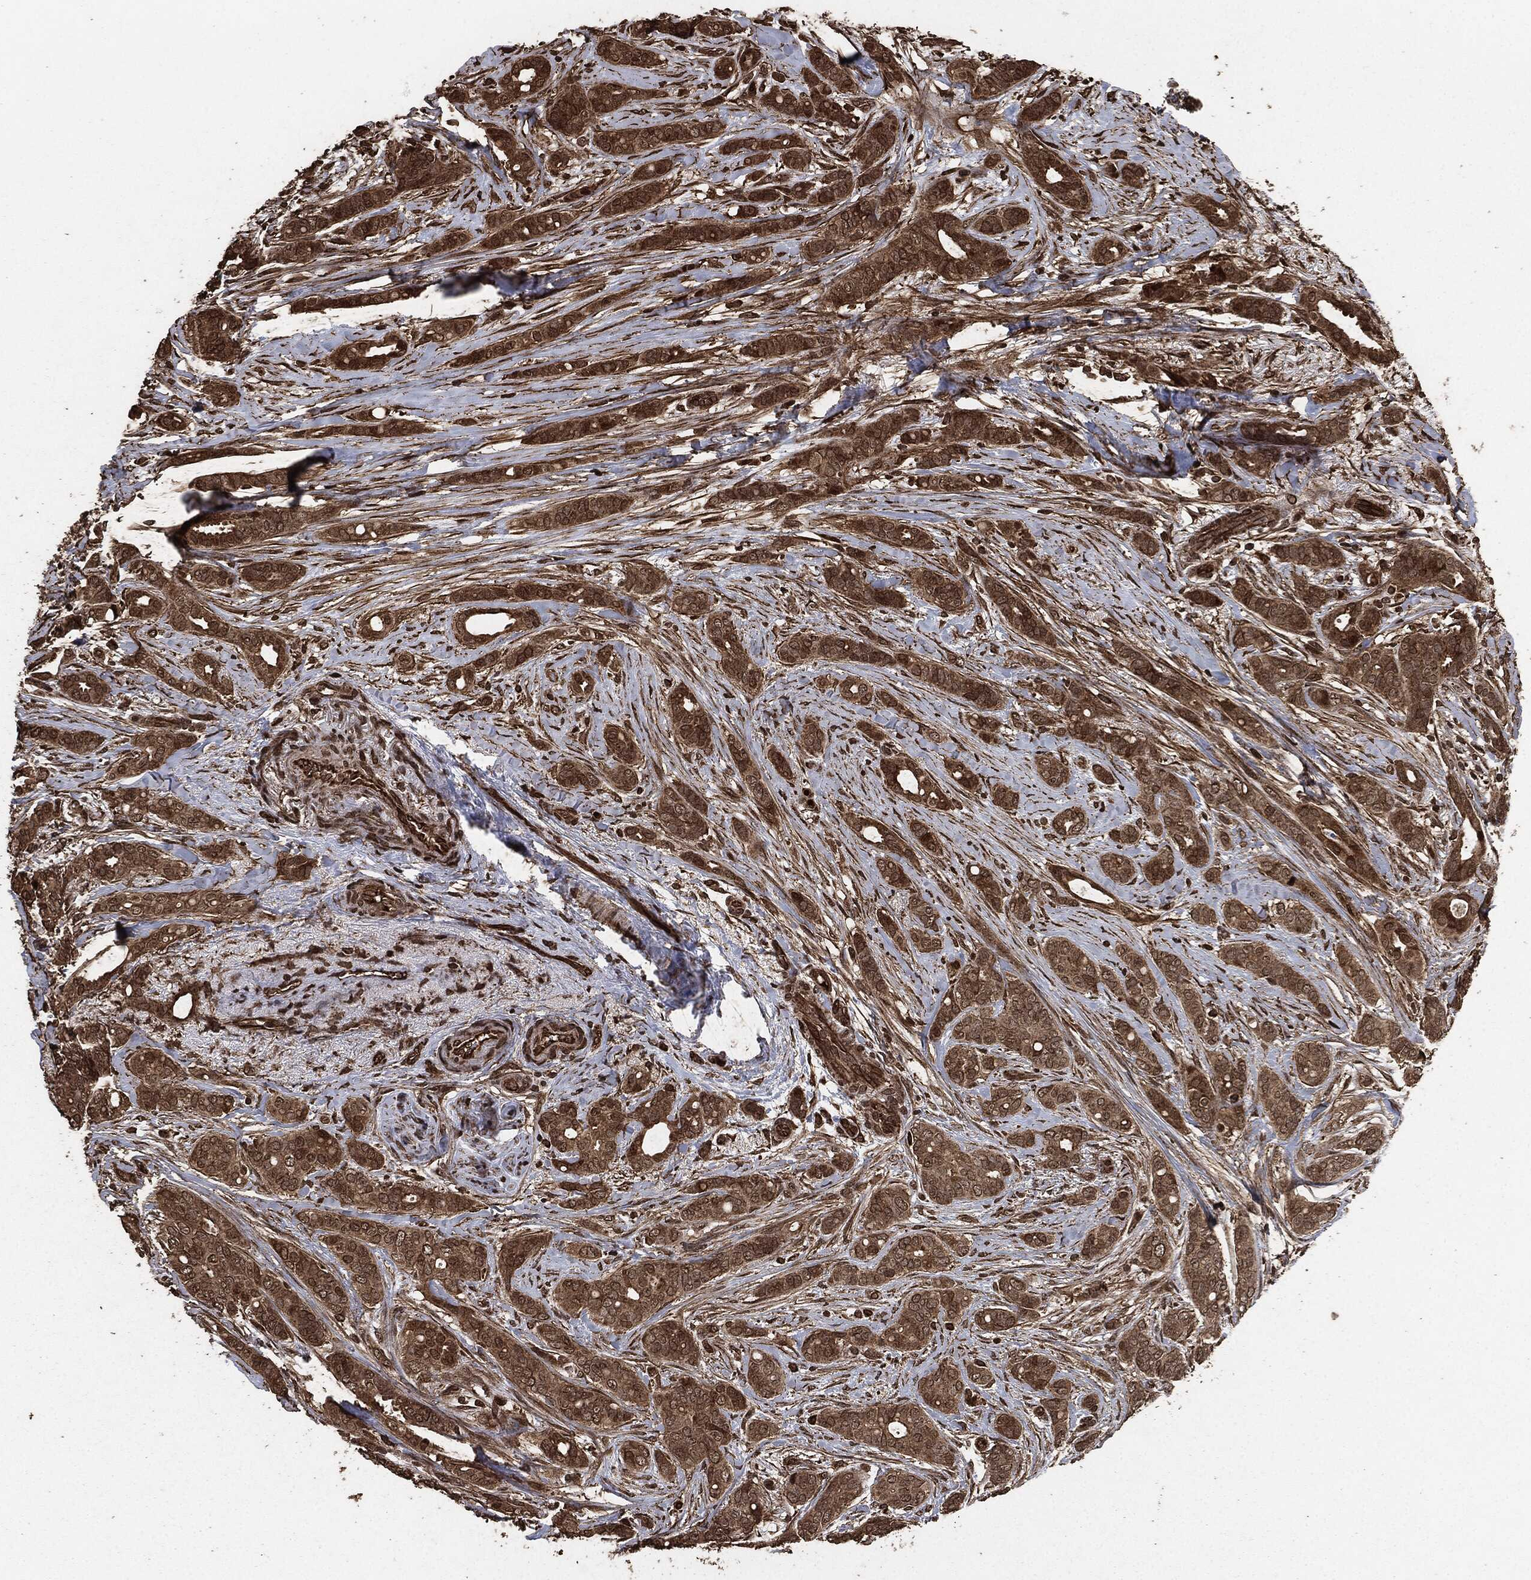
{"staining": {"intensity": "strong", "quantity": "25%-75%", "location": "cytoplasmic/membranous,nuclear"}, "tissue": "breast cancer", "cell_type": "Tumor cells", "image_type": "cancer", "snomed": [{"axis": "morphology", "description": "Duct carcinoma"}, {"axis": "topography", "description": "Breast"}], "caption": "IHC histopathology image of neoplastic tissue: human intraductal carcinoma (breast) stained using IHC exhibits high levels of strong protein expression localized specifically in the cytoplasmic/membranous and nuclear of tumor cells, appearing as a cytoplasmic/membranous and nuclear brown color.", "gene": "EGFR", "patient": {"sex": "female", "age": 51}}